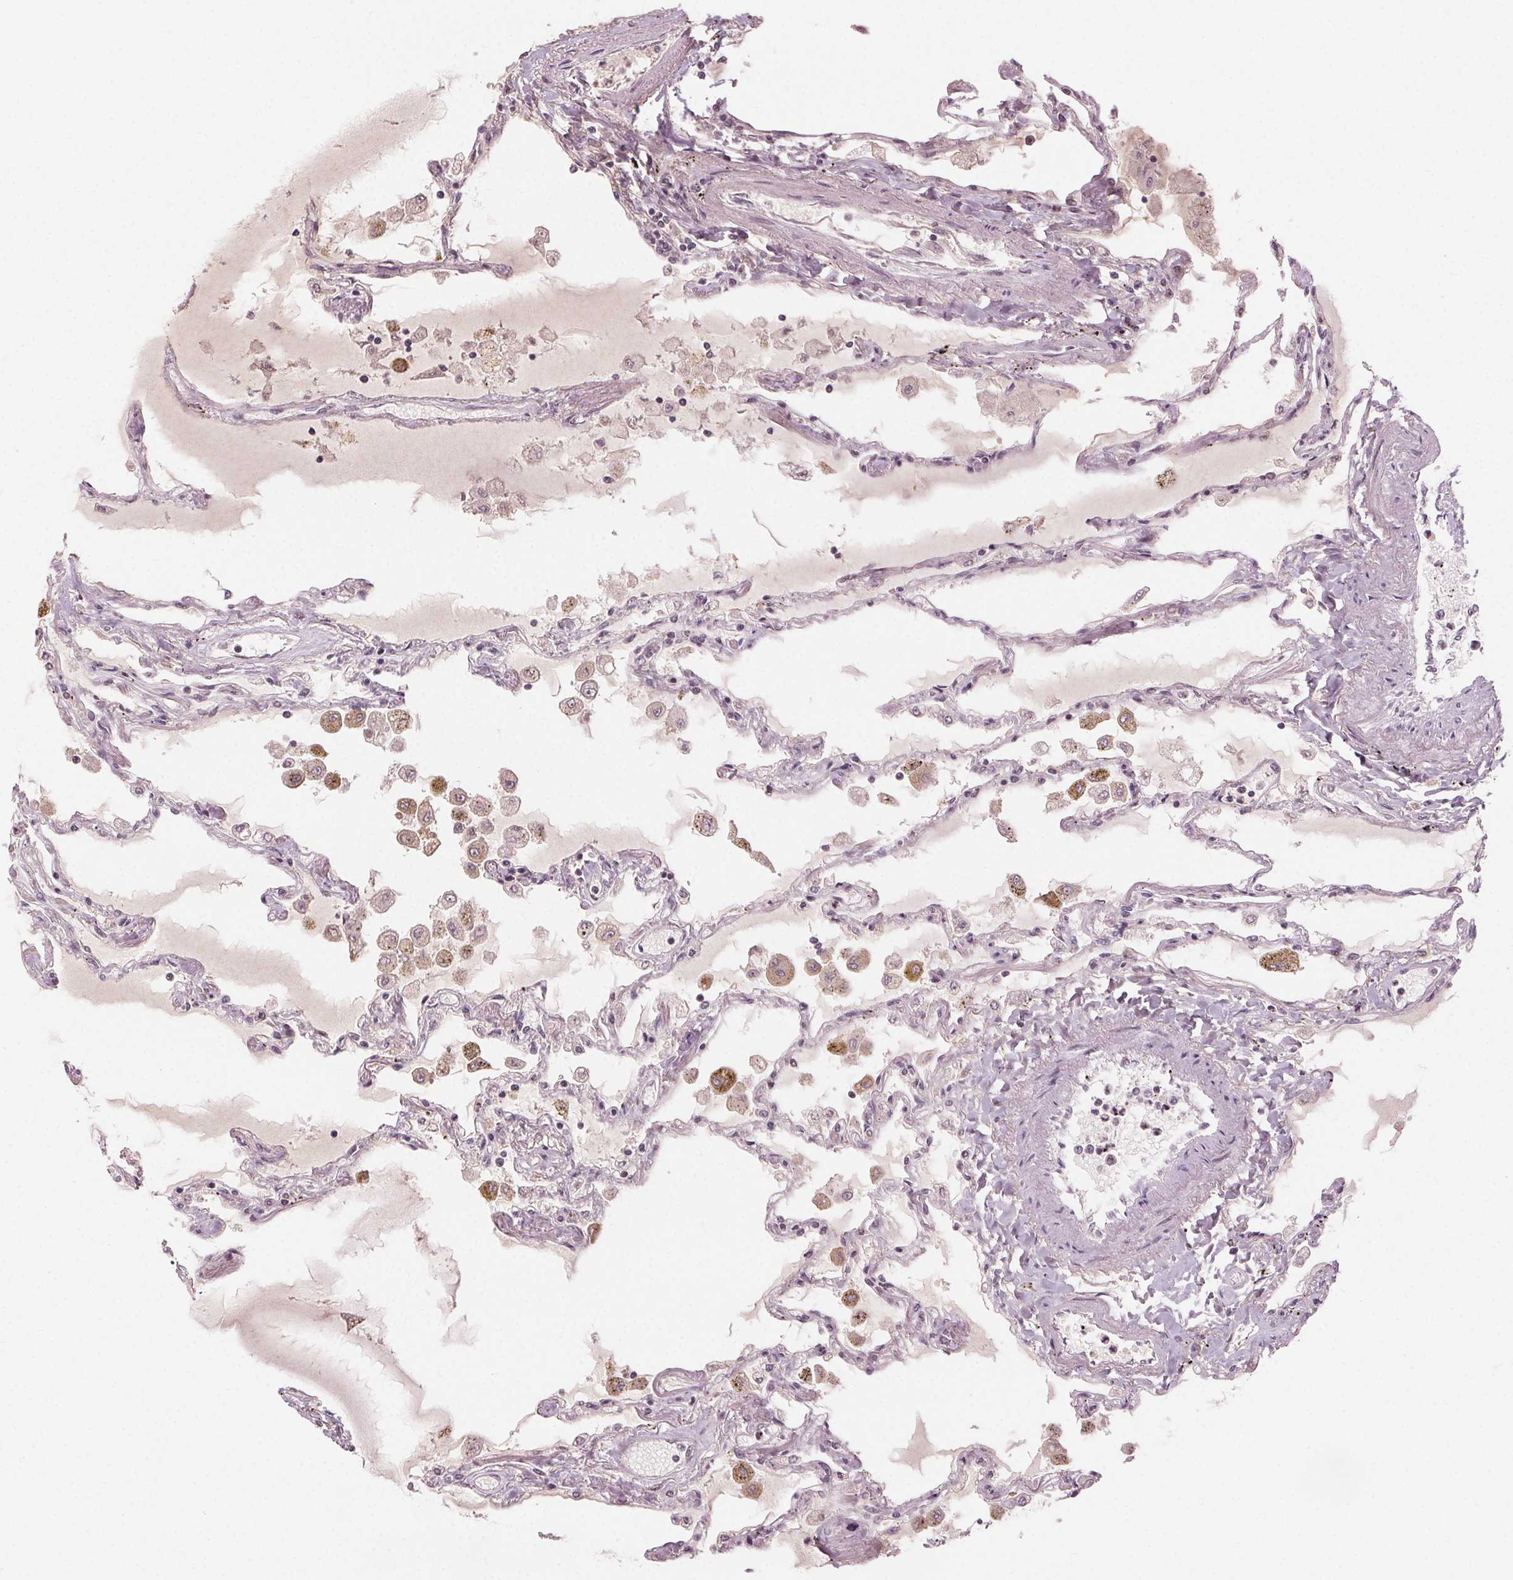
{"staining": {"intensity": "negative", "quantity": "none", "location": "none"}, "tissue": "lung", "cell_type": "Alveolar cells", "image_type": "normal", "snomed": [{"axis": "morphology", "description": "Normal tissue, NOS"}, {"axis": "morphology", "description": "Adenocarcinoma, NOS"}, {"axis": "topography", "description": "Cartilage tissue"}, {"axis": "topography", "description": "Lung"}], "caption": "Immunohistochemical staining of benign human lung exhibits no significant expression in alveolar cells.", "gene": "TUB", "patient": {"sex": "female", "age": 67}}